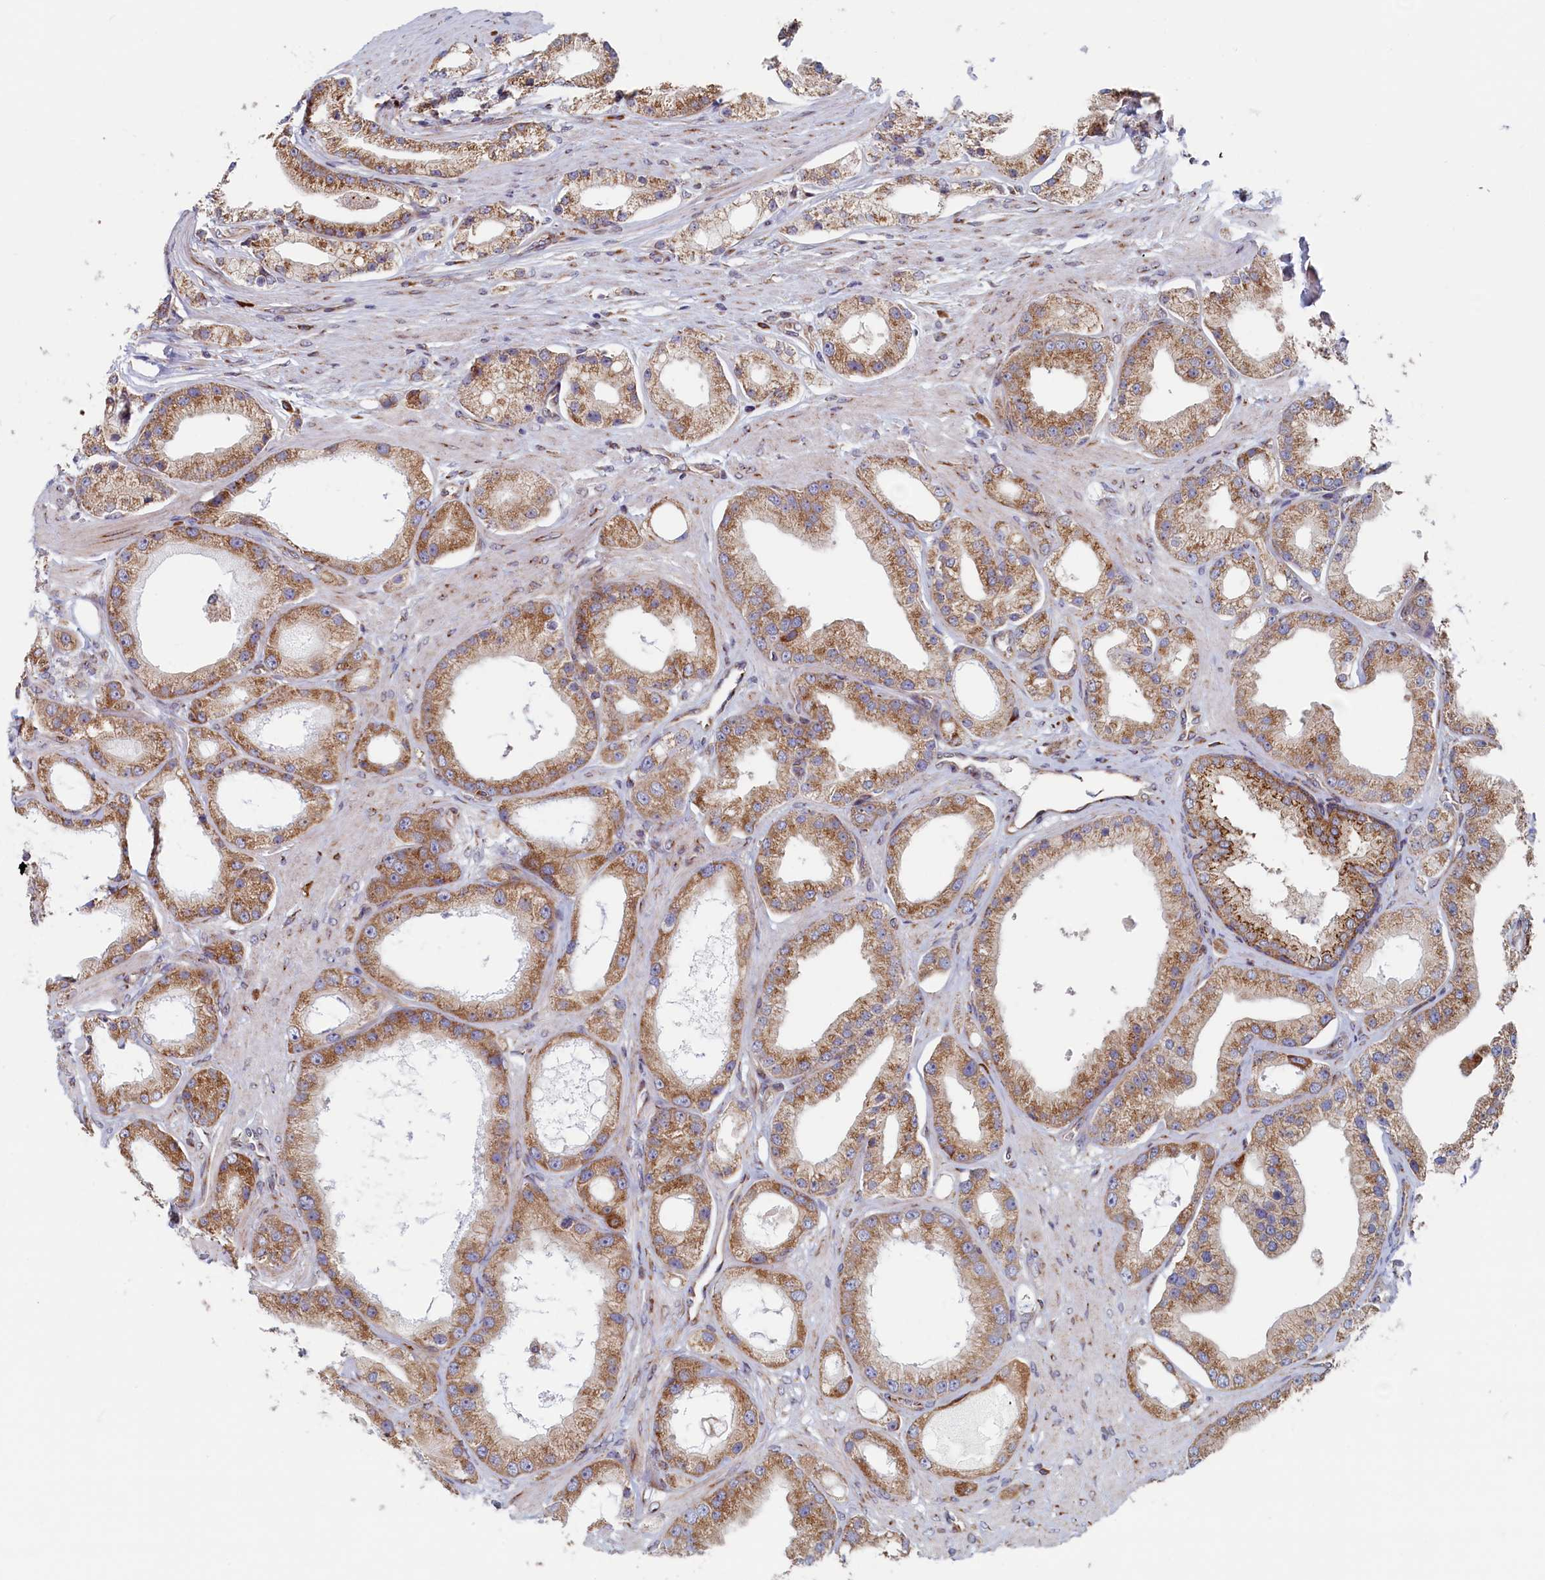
{"staining": {"intensity": "moderate", "quantity": ">75%", "location": "cytoplasmic/membranous"}, "tissue": "prostate cancer", "cell_type": "Tumor cells", "image_type": "cancer", "snomed": [{"axis": "morphology", "description": "Adenocarcinoma, Low grade"}, {"axis": "topography", "description": "Prostate"}], "caption": "An immunohistochemistry histopathology image of neoplastic tissue is shown. Protein staining in brown labels moderate cytoplasmic/membranous positivity in prostate cancer (adenocarcinoma (low-grade)) within tumor cells.", "gene": "MTFMT", "patient": {"sex": "male", "age": 67}}